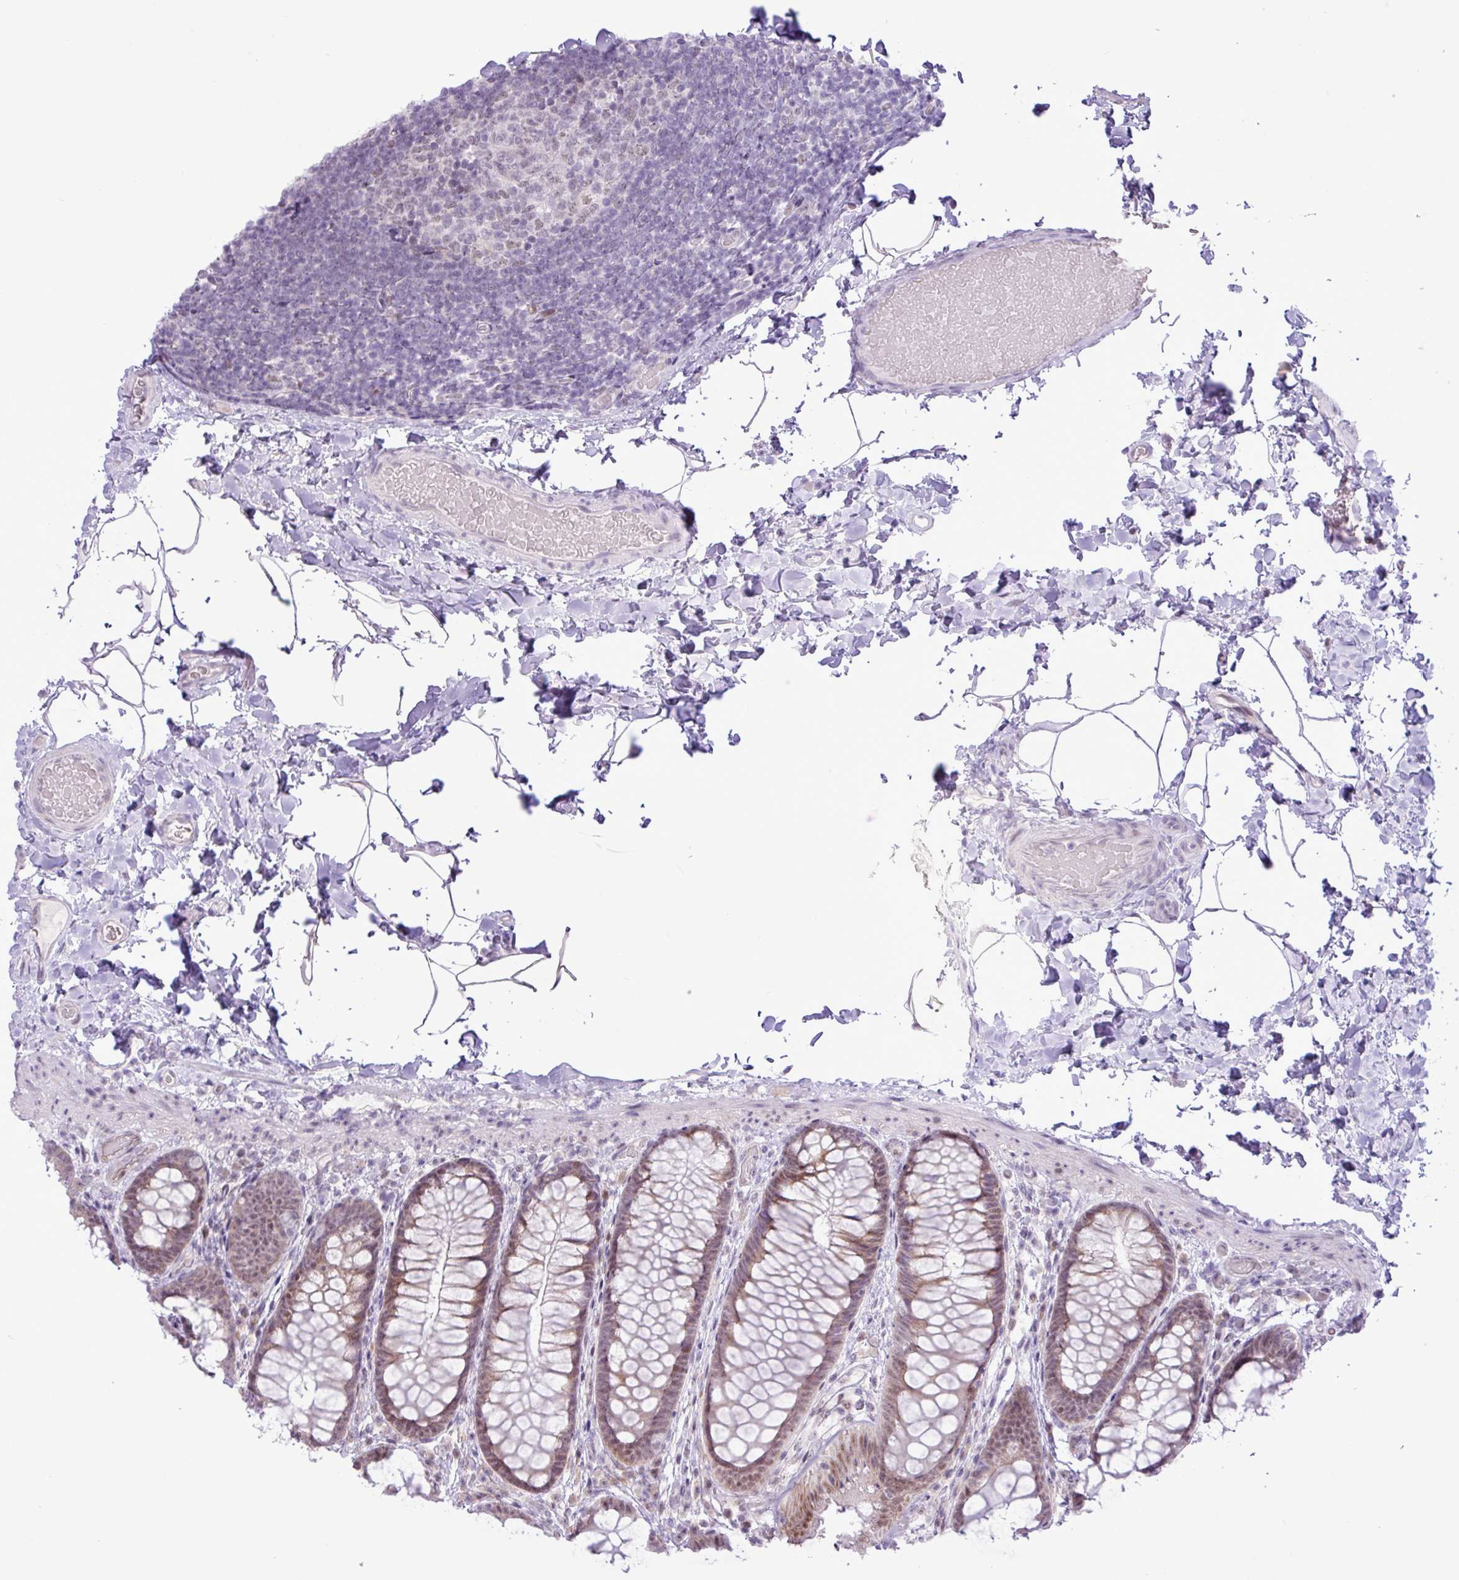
{"staining": {"intensity": "negative", "quantity": "none", "location": "none"}, "tissue": "colon", "cell_type": "Endothelial cells", "image_type": "normal", "snomed": [{"axis": "morphology", "description": "Normal tissue, NOS"}, {"axis": "topography", "description": "Colon"}], "caption": "Unremarkable colon was stained to show a protein in brown. There is no significant expression in endothelial cells. (Stains: DAB immunohistochemistry with hematoxylin counter stain, Microscopy: brightfield microscopy at high magnification).", "gene": "ELOA2", "patient": {"sex": "male", "age": 46}}